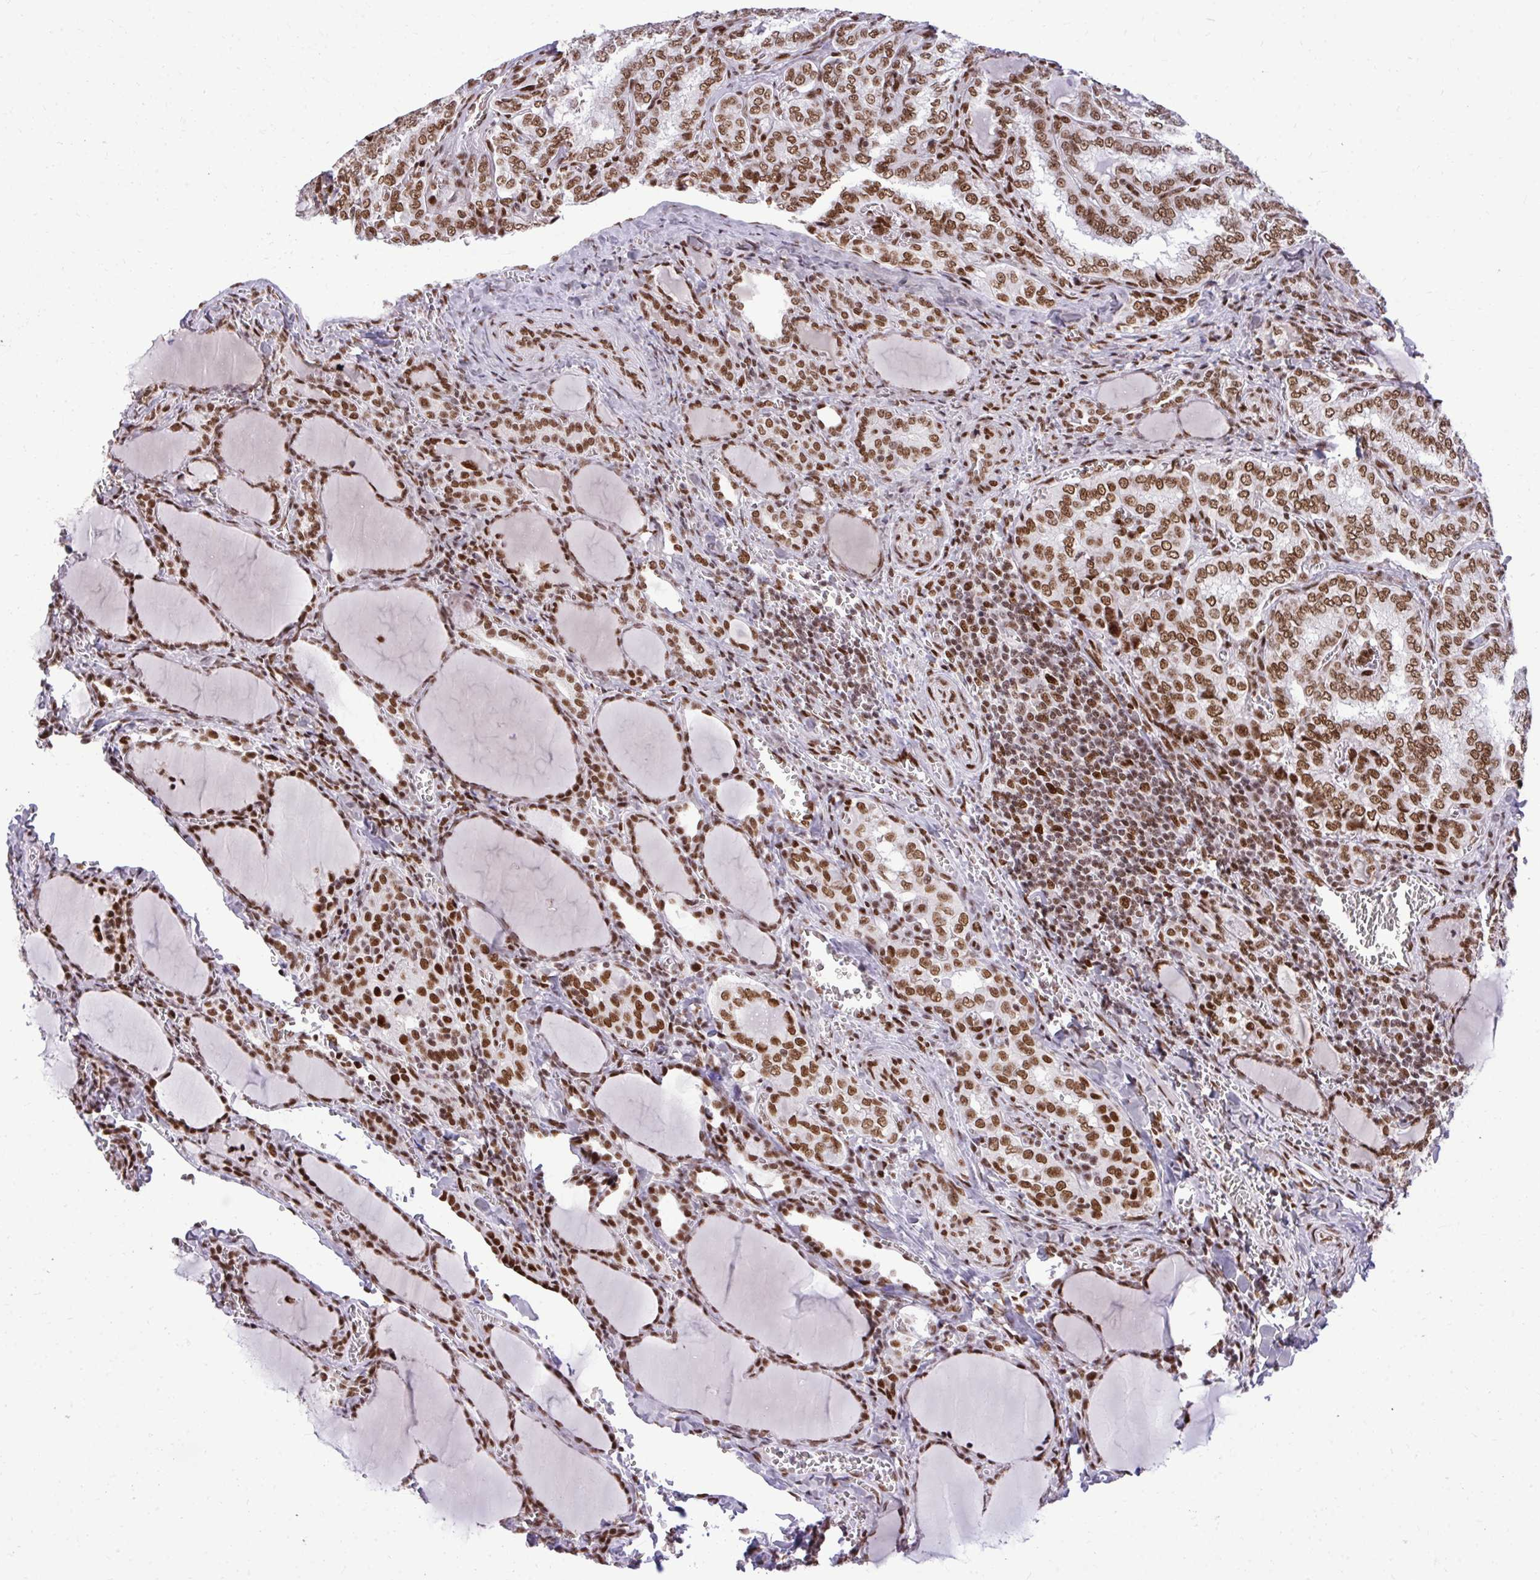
{"staining": {"intensity": "strong", "quantity": ">75%", "location": "nuclear"}, "tissue": "thyroid cancer", "cell_type": "Tumor cells", "image_type": "cancer", "snomed": [{"axis": "morphology", "description": "Papillary adenocarcinoma, NOS"}, {"axis": "topography", "description": "Thyroid gland"}], "caption": "A histopathology image showing strong nuclear positivity in approximately >75% of tumor cells in thyroid cancer (papillary adenocarcinoma), as visualized by brown immunohistochemical staining.", "gene": "CDYL", "patient": {"sex": "female", "age": 30}}